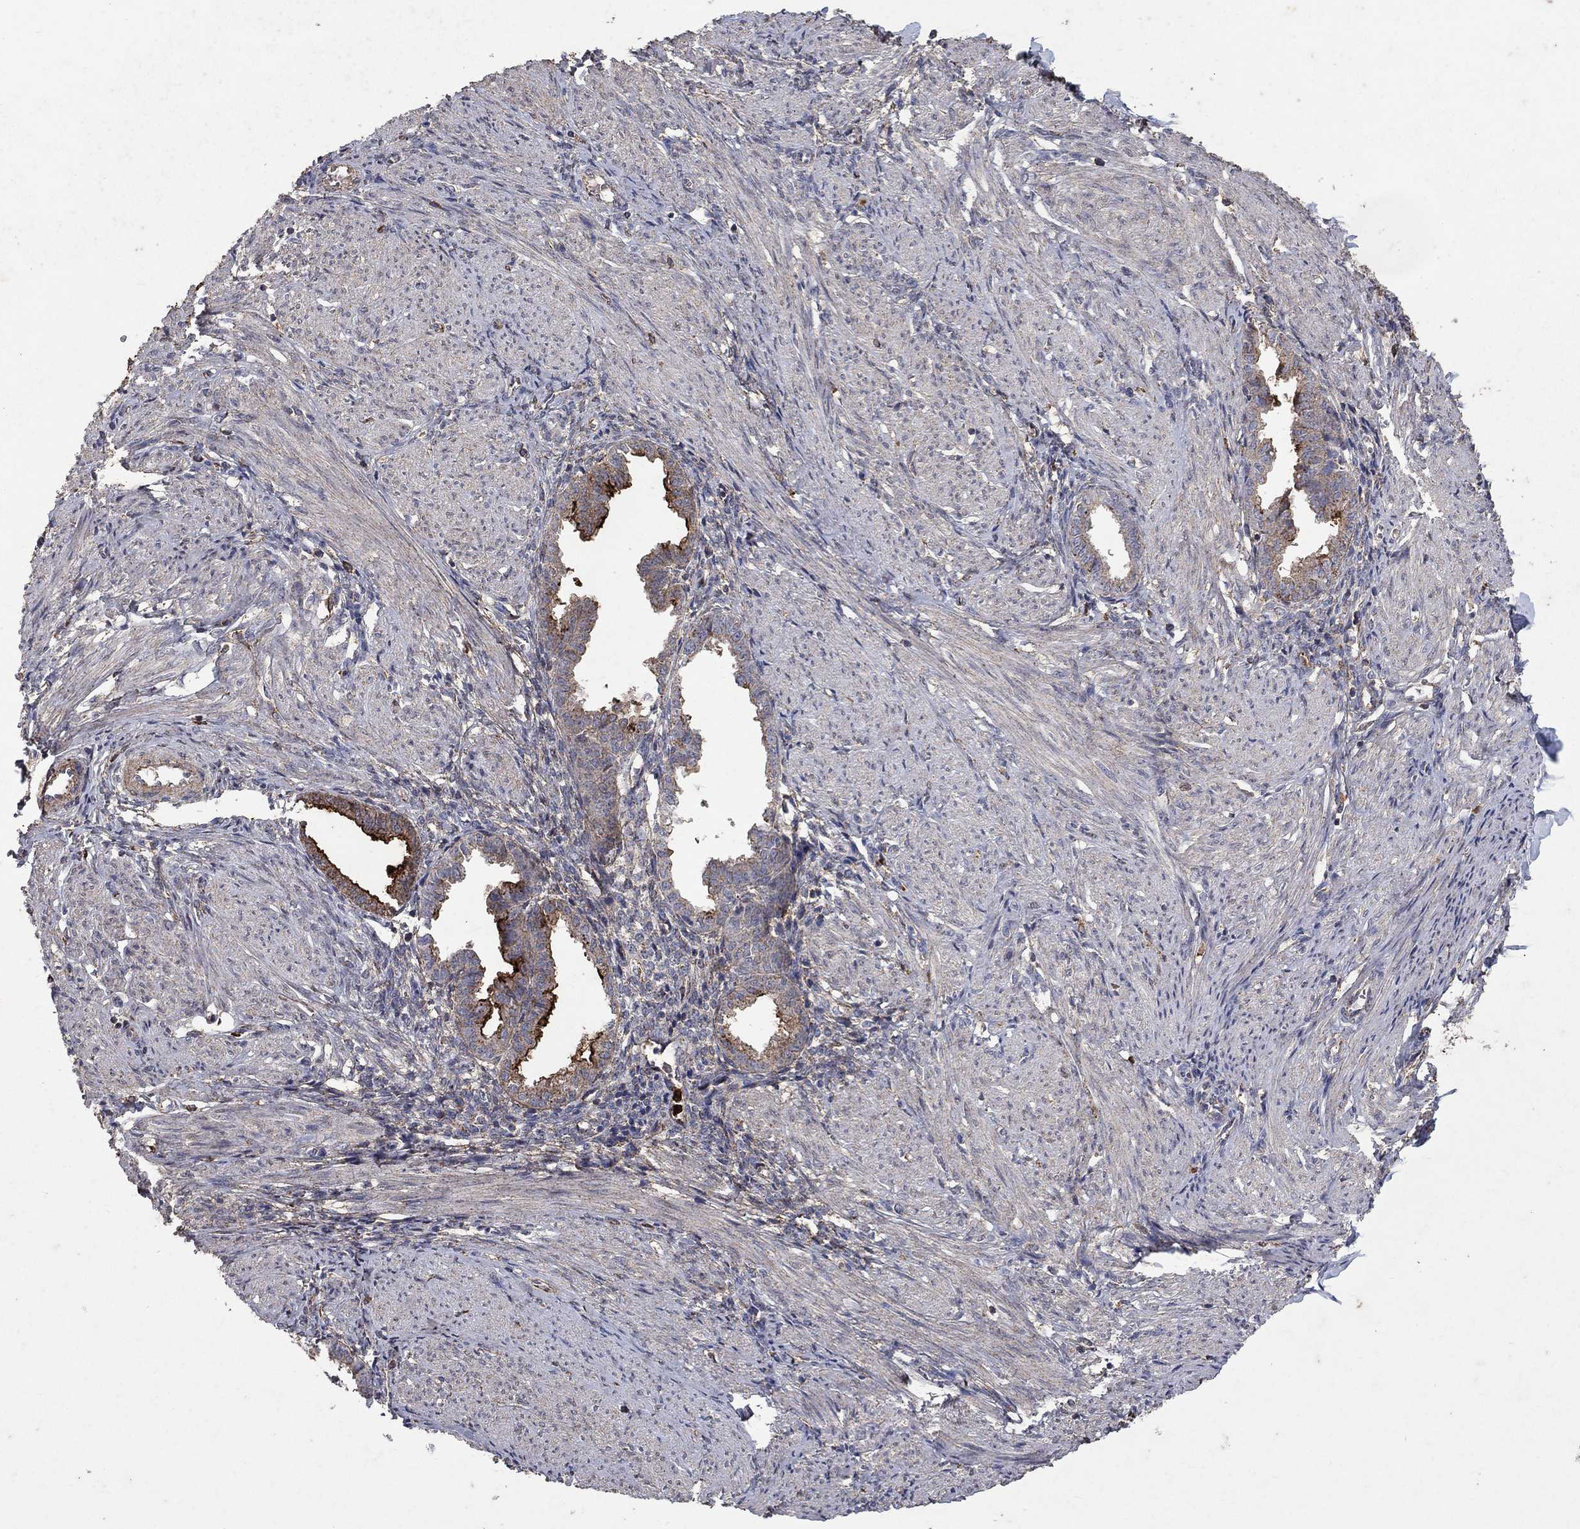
{"staining": {"intensity": "strong", "quantity": "25%-75%", "location": "cytoplasmic/membranous"}, "tissue": "endometrium", "cell_type": "Cells in endometrial stroma", "image_type": "normal", "snomed": [{"axis": "morphology", "description": "Normal tissue, NOS"}, {"axis": "topography", "description": "Endometrium"}], "caption": "This histopathology image shows unremarkable endometrium stained with immunohistochemistry (IHC) to label a protein in brown. The cytoplasmic/membranous of cells in endometrial stroma show strong positivity for the protein. Nuclei are counter-stained blue.", "gene": "CD24", "patient": {"sex": "female", "age": 37}}